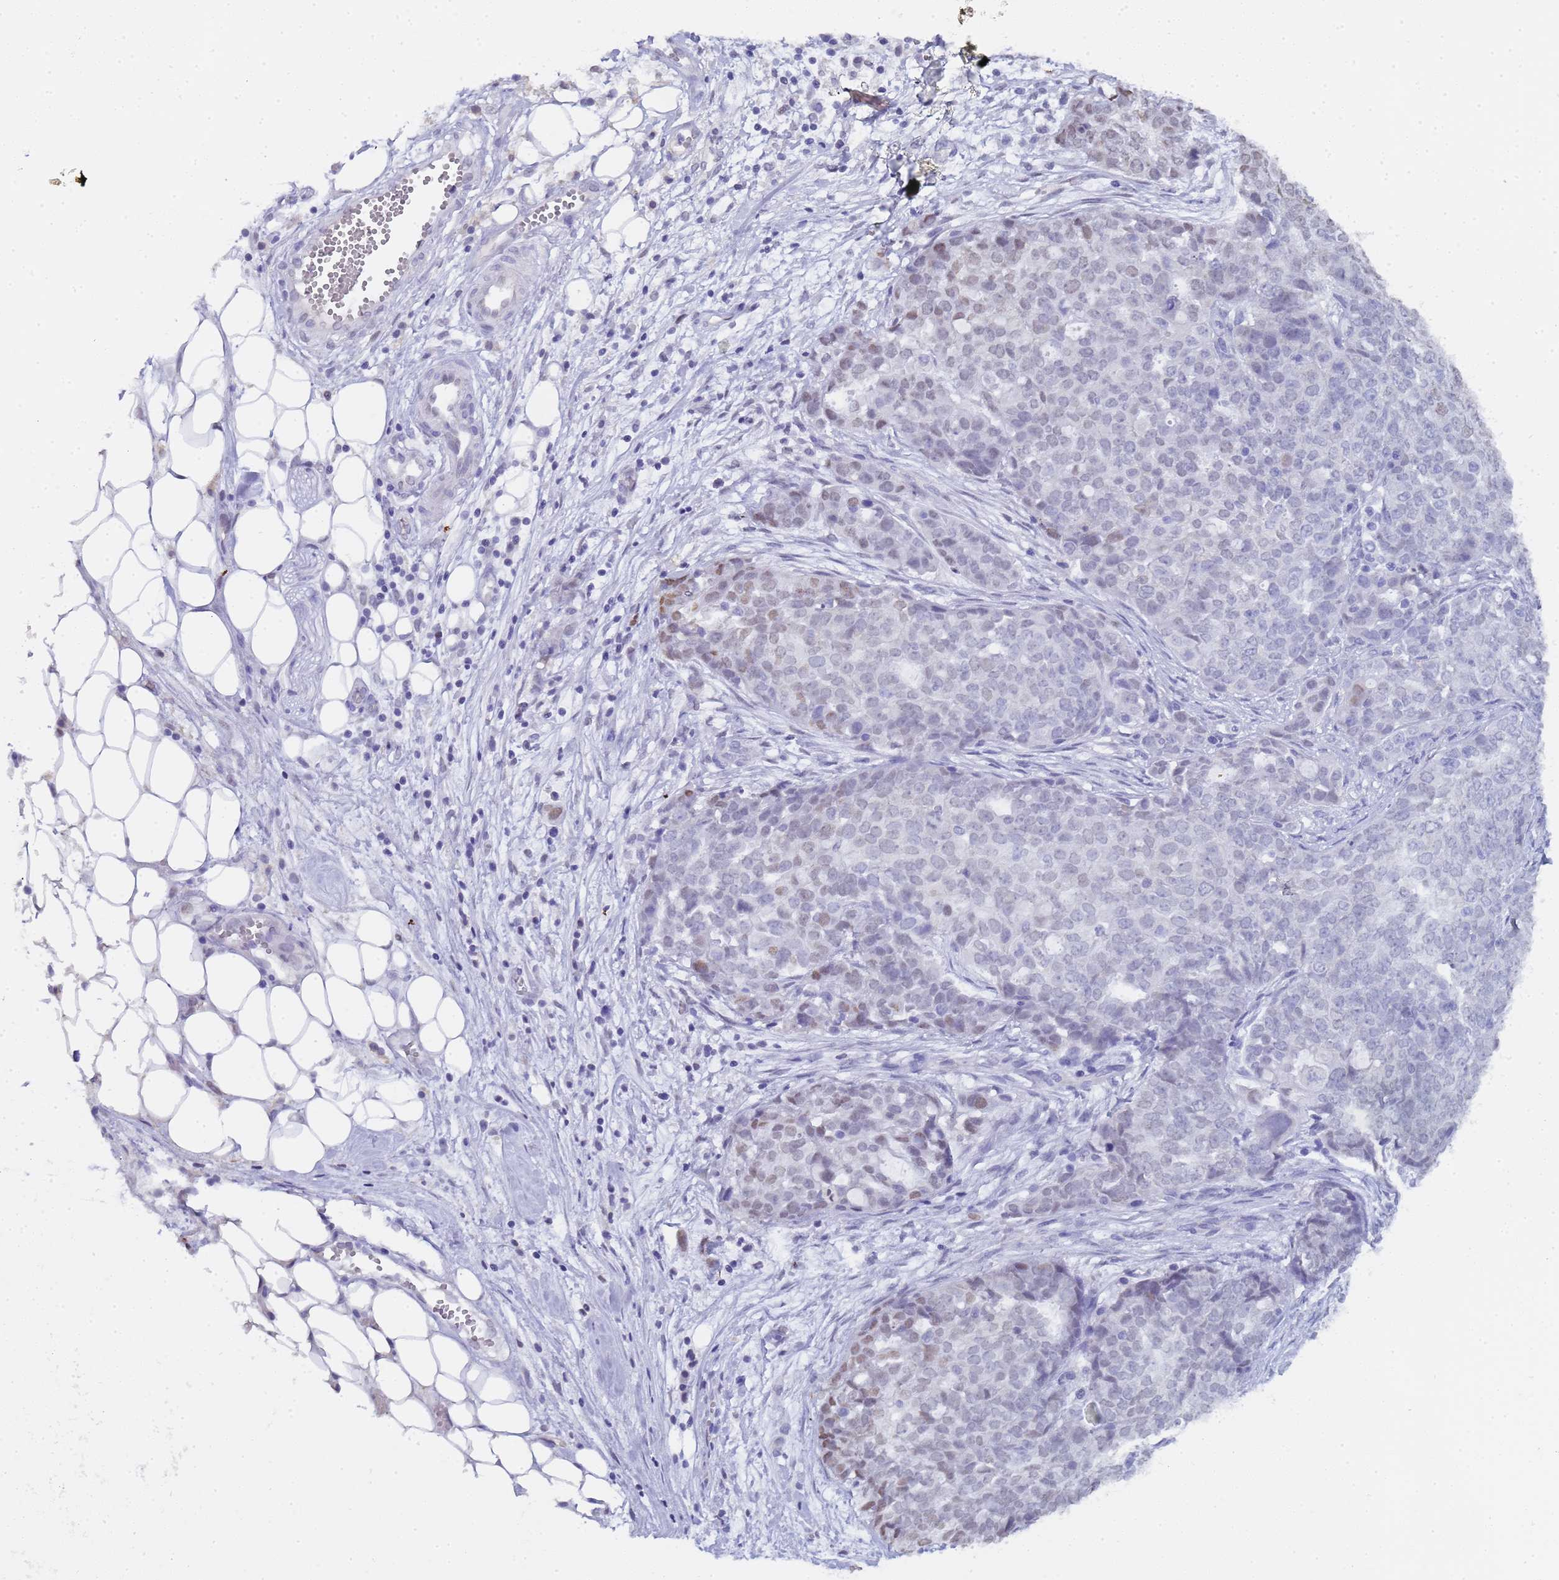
{"staining": {"intensity": "negative", "quantity": "none", "location": "none"}, "tissue": "ovarian cancer", "cell_type": "Tumor cells", "image_type": "cancer", "snomed": [{"axis": "morphology", "description": "Cystadenocarcinoma, serous, NOS"}, {"axis": "topography", "description": "Soft tissue"}, {"axis": "topography", "description": "Ovary"}], "caption": "Immunohistochemistry (IHC) micrograph of neoplastic tissue: human ovarian serous cystadenocarcinoma stained with DAB exhibits no significant protein expression in tumor cells.", "gene": "CTRC", "patient": {"sex": "female", "age": 57}}